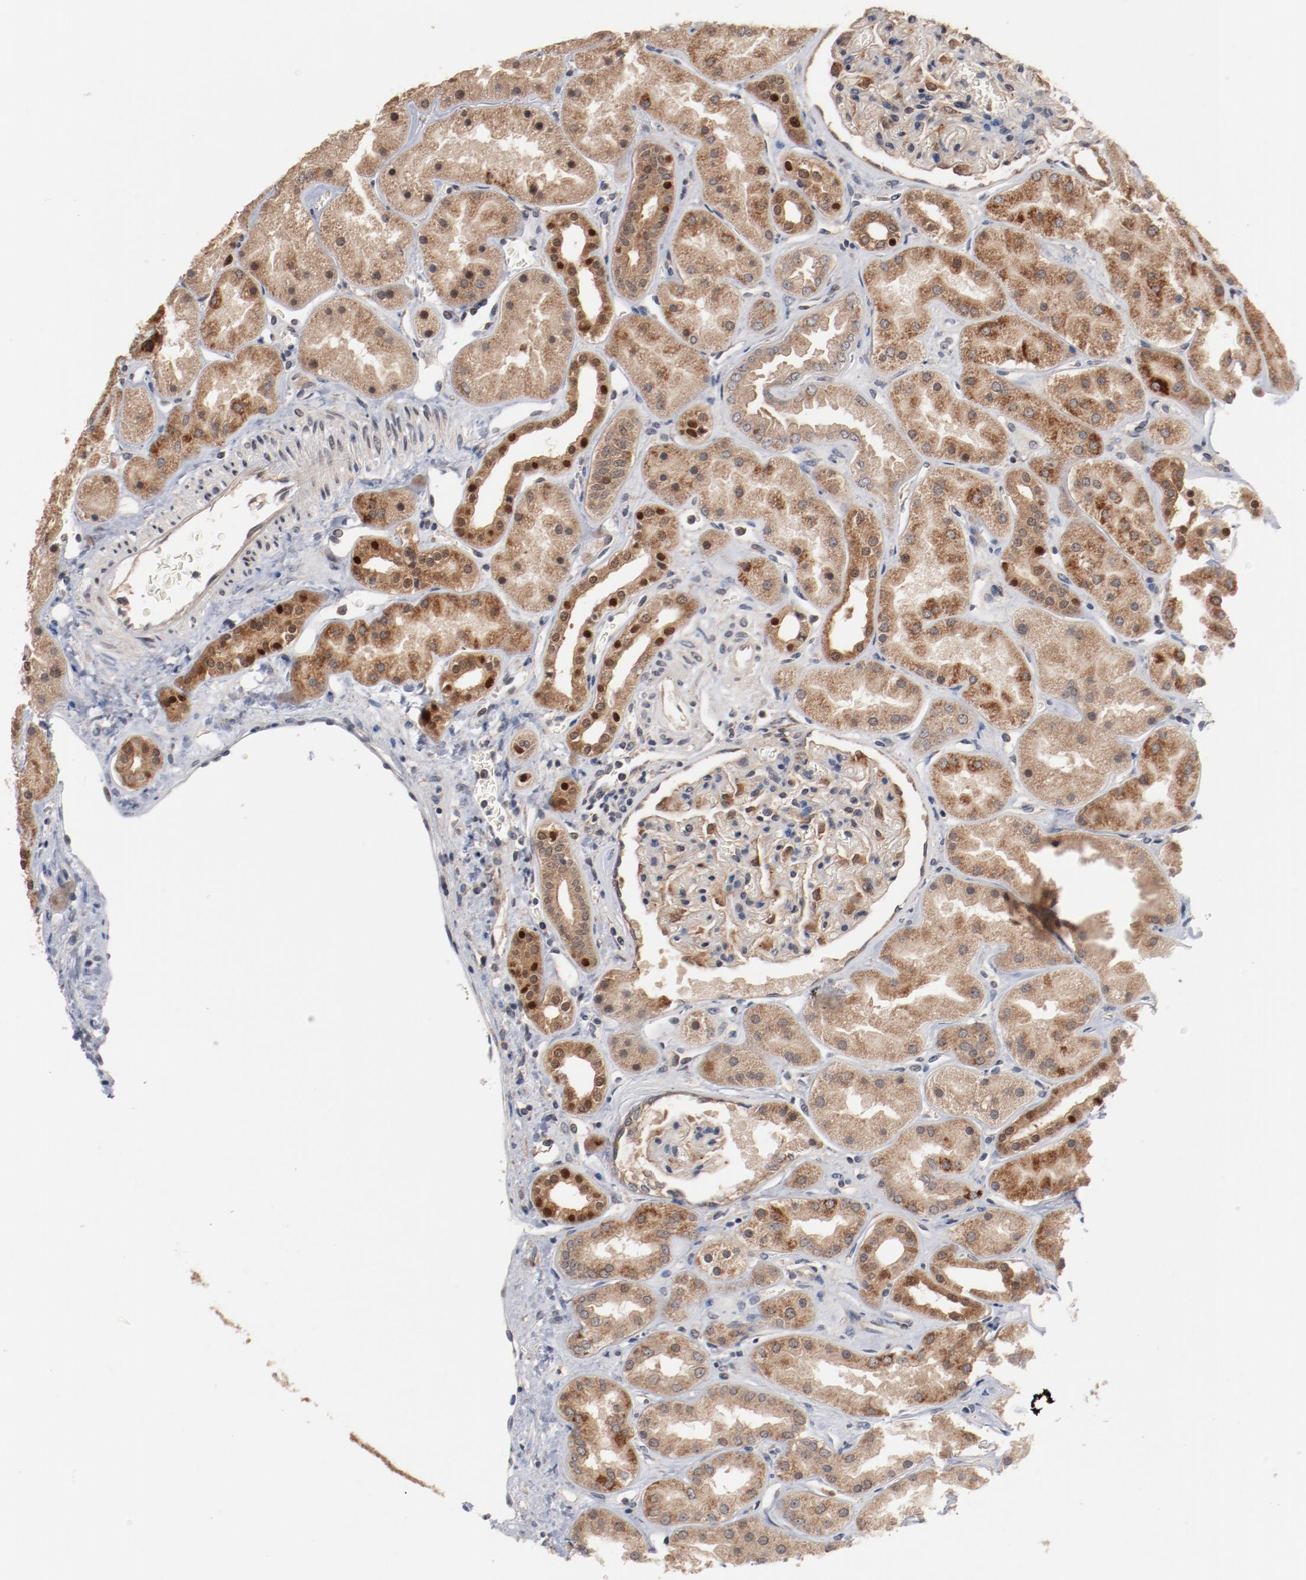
{"staining": {"intensity": "weak", "quantity": "<25%", "location": "cytoplasmic/membranous"}, "tissue": "kidney", "cell_type": "Cells in glomeruli", "image_type": "normal", "snomed": [{"axis": "morphology", "description": "Normal tissue, NOS"}, {"axis": "topography", "description": "Kidney"}], "caption": "Histopathology image shows no significant protein staining in cells in glomeruli of normal kidney.", "gene": "RNASE11", "patient": {"sex": "male", "age": 28}}